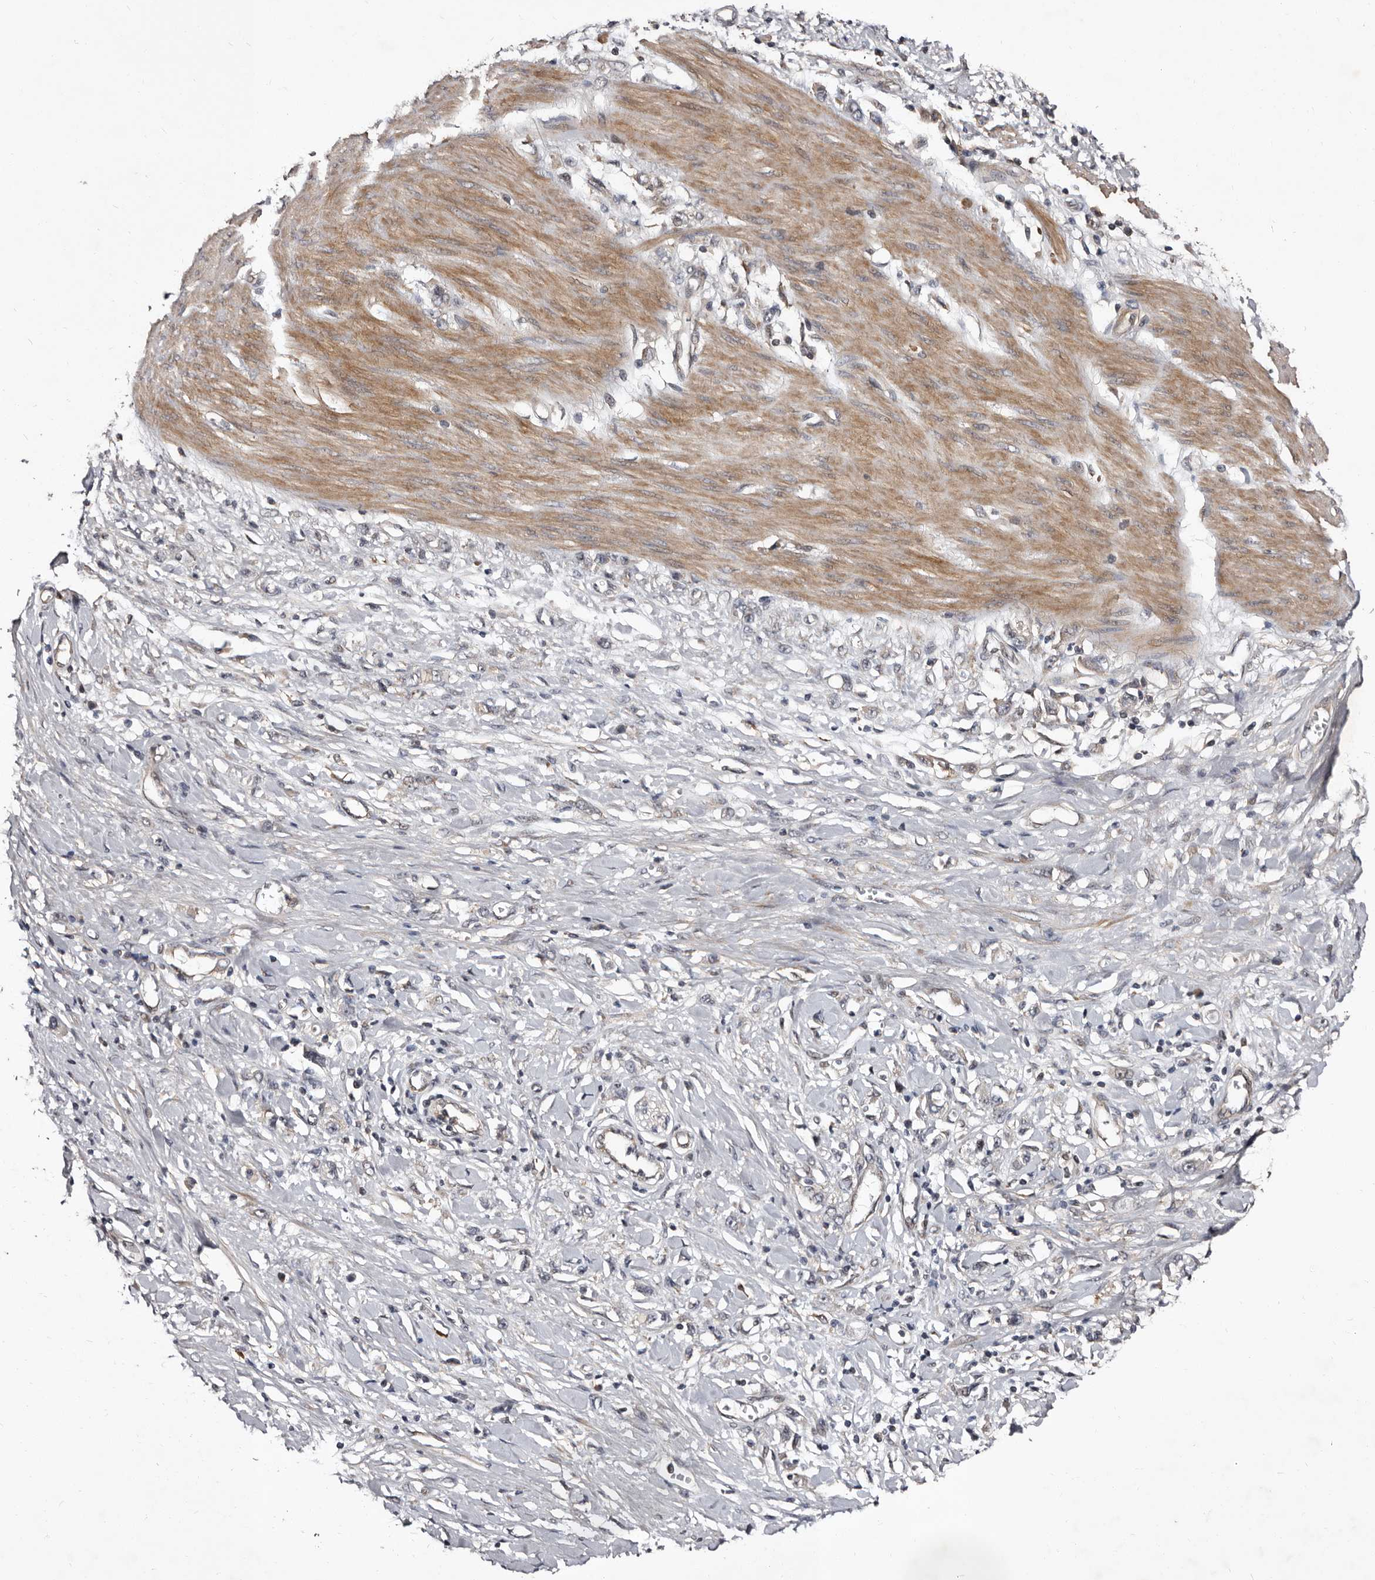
{"staining": {"intensity": "negative", "quantity": "none", "location": "none"}, "tissue": "stomach cancer", "cell_type": "Tumor cells", "image_type": "cancer", "snomed": [{"axis": "morphology", "description": "Adenocarcinoma, NOS"}, {"axis": "topography", "description": "Stomach"}], "caption": "Human stomach adenocarcinoma stained for a protein using immunohistochemistry (IHC) reveals no positivity in tumor cells.", "gene": "MKRN3", "patient": {"sex": "female", "age": 76}}